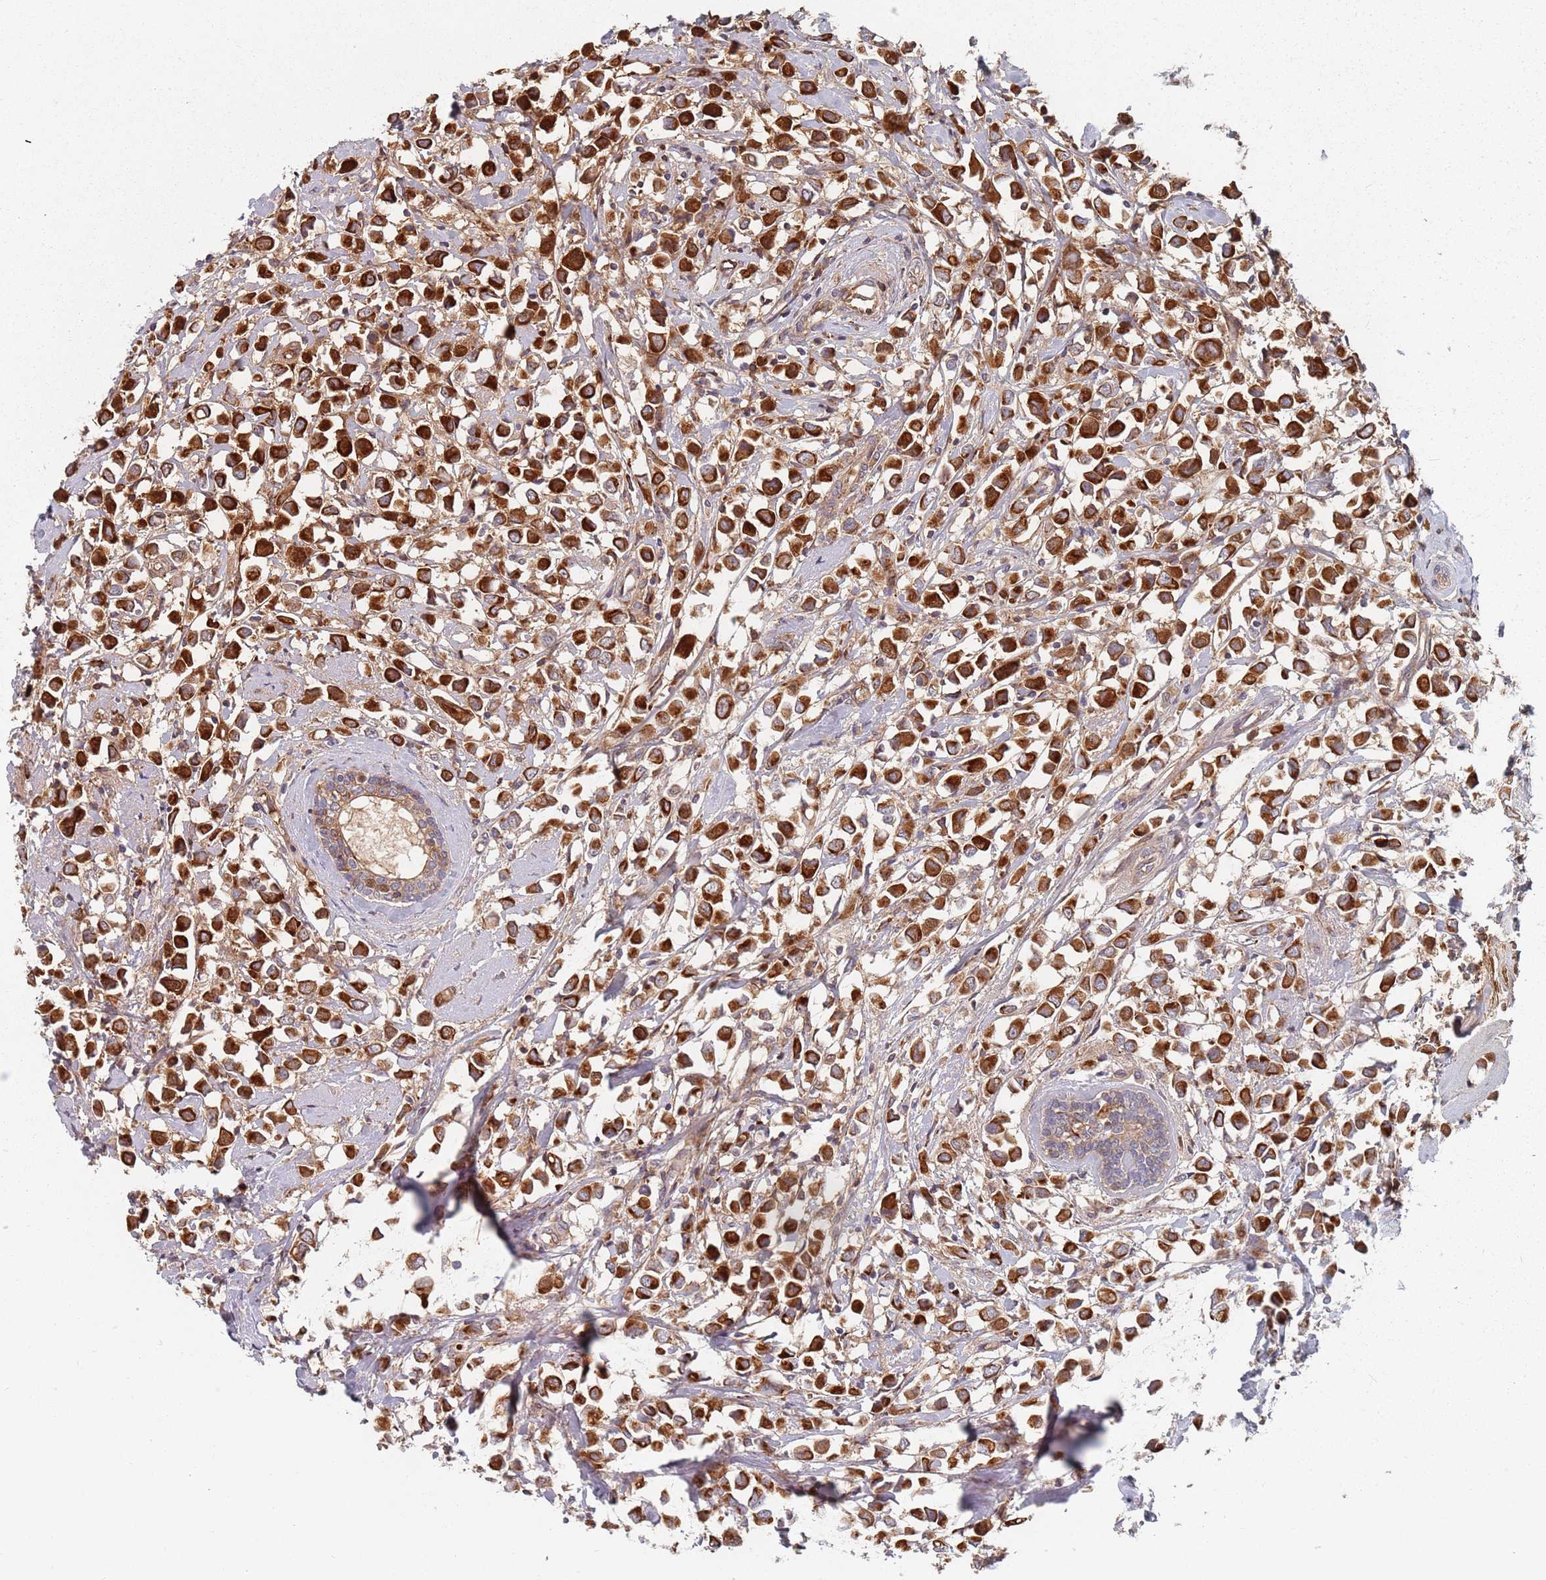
{"staining": {"intensity": "strong", "quantity": ">75%", "location": "cytoplasmic/membranous"}, "tissue": "breast cancer", "cell_type": "Tumor cells", "image_type": "cancer", "snomed": [{"axis": "morphology", "description": "Duct carcinoma"}, {"axis": "topography", "description": "Breast"}], "caption": "This is an image of IHC staining of invasive ductal carcinoma (breast), which shows strong positivity in the cytoplasmic/membranous of tumor cells.", "gene": "ADAL", "patient": {"sex": "female", "age": 61}}